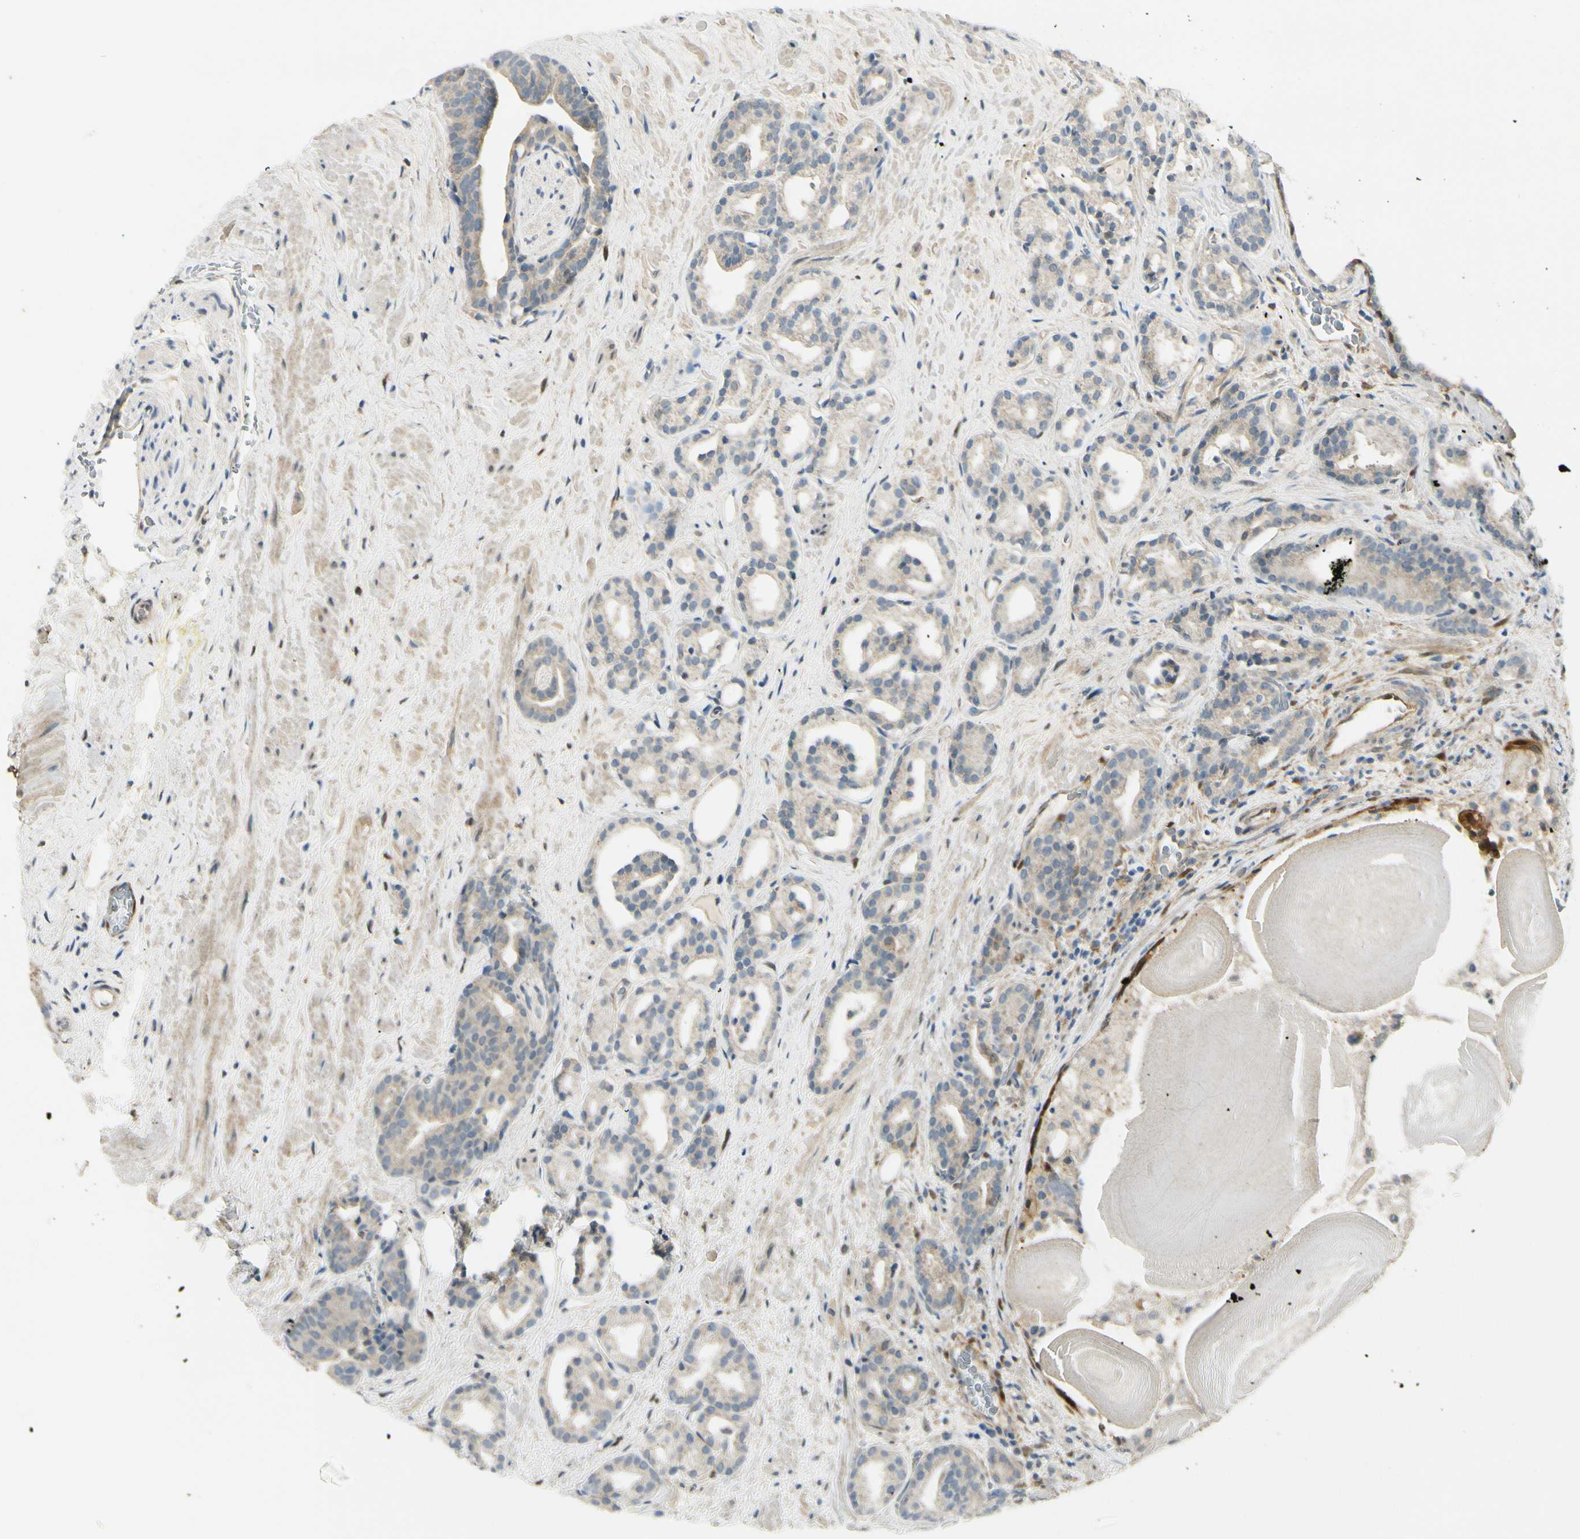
{"staining": {"intensity": "weak", "quantity": ">75%", "location": "cytoplasmic/membranous"}, "tissue": "prostate cancer", "cell_type": "Tumor cells", "image_type": "cancer", "snomed": [{"axis": "morphology", "description": "Adenocarcinoma, Low grade"}, {"axis": "topography", "description": "Prostate"}], "caption": "IHC micrograph of neoplastic tissue: human prostate cancer stained using immunohistochemistry reveals low levels of weak protein expression localized specifically in the cytoplasmic/membranous of tumor cells, appearing as a cytoplasmic/membranous brown color.", "gene": "FHL2", "patient": {"sex": "male", "age": 63}}